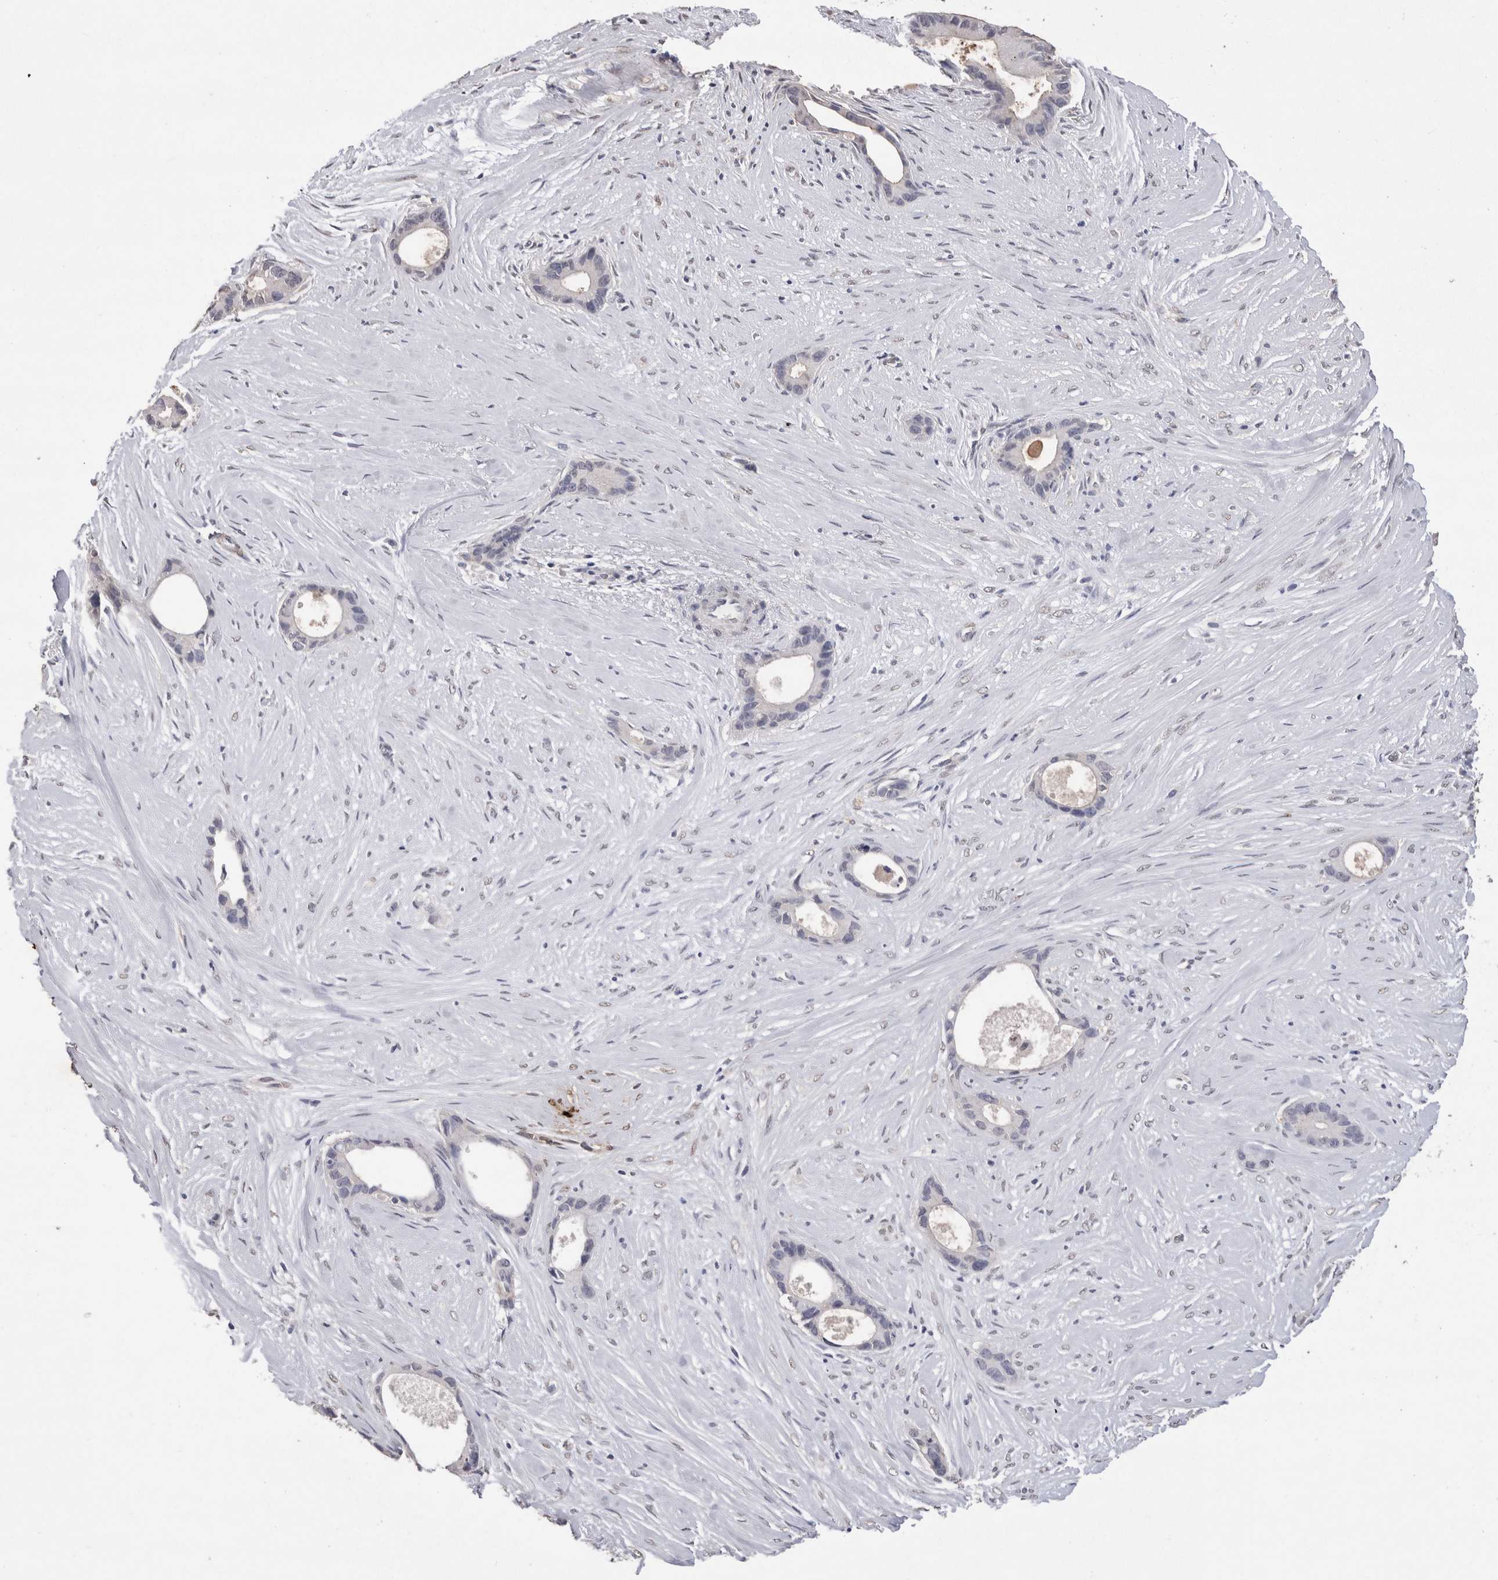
{"staining": {"intensity": "negative", "quantity": "none", "location": "none"}, "tissue": "liver cancer", "cell_type": "Tumor cells", "image_type": "cancer", "snomed": [{"axis": "morphology", "description": "Cholangiocarcinoma"}, {"axis": "topography", "description": "Liver"}], "caption": "A micrograph of liver cancer (cholangiocarcinoma) stained for a protein shows no brown staining in tumor cells.", "gene": "CDH6", "patient": {"sex": "female", "age": 55}}